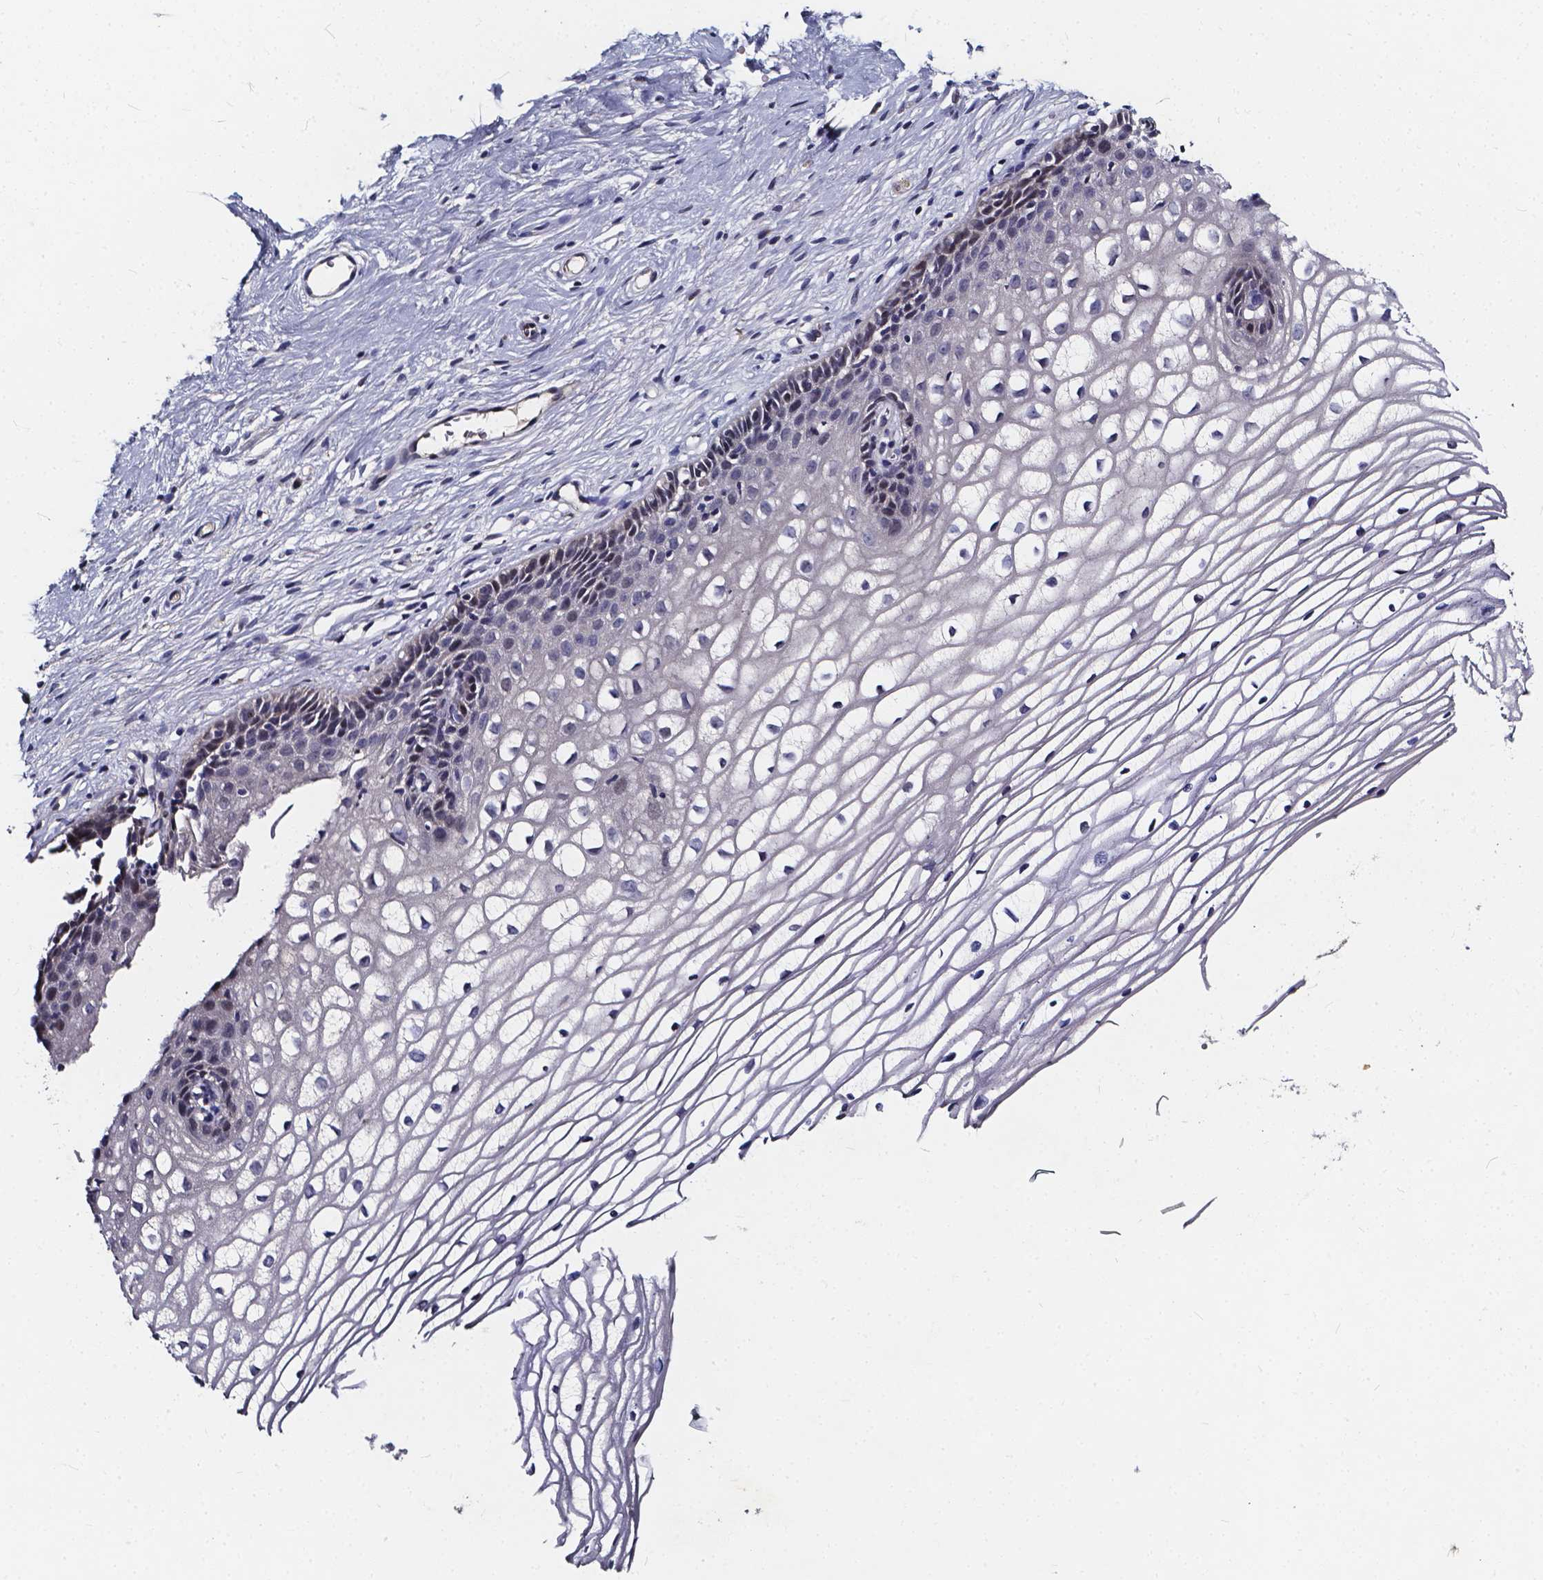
{"staining": {"intensity": "moderate", "quantity": "<25%", "location": "cytoplasmic/membranous"}, "tissue": "cervix", "cell_type": "Glandular cells", "image_type": "normal", "snomed": [{"axis": "morphology", "description": "Normal tissue, NOS"}, {"axis": "topography", "description": "Cervix"}], "caption": "Protein expression analysis of normal cervix shows moderate cytoplasmic/membranous staining in about <25% of glandular cells.", "gene": "SOWAHA", "patient": {"sex": "female", "age": 40}}